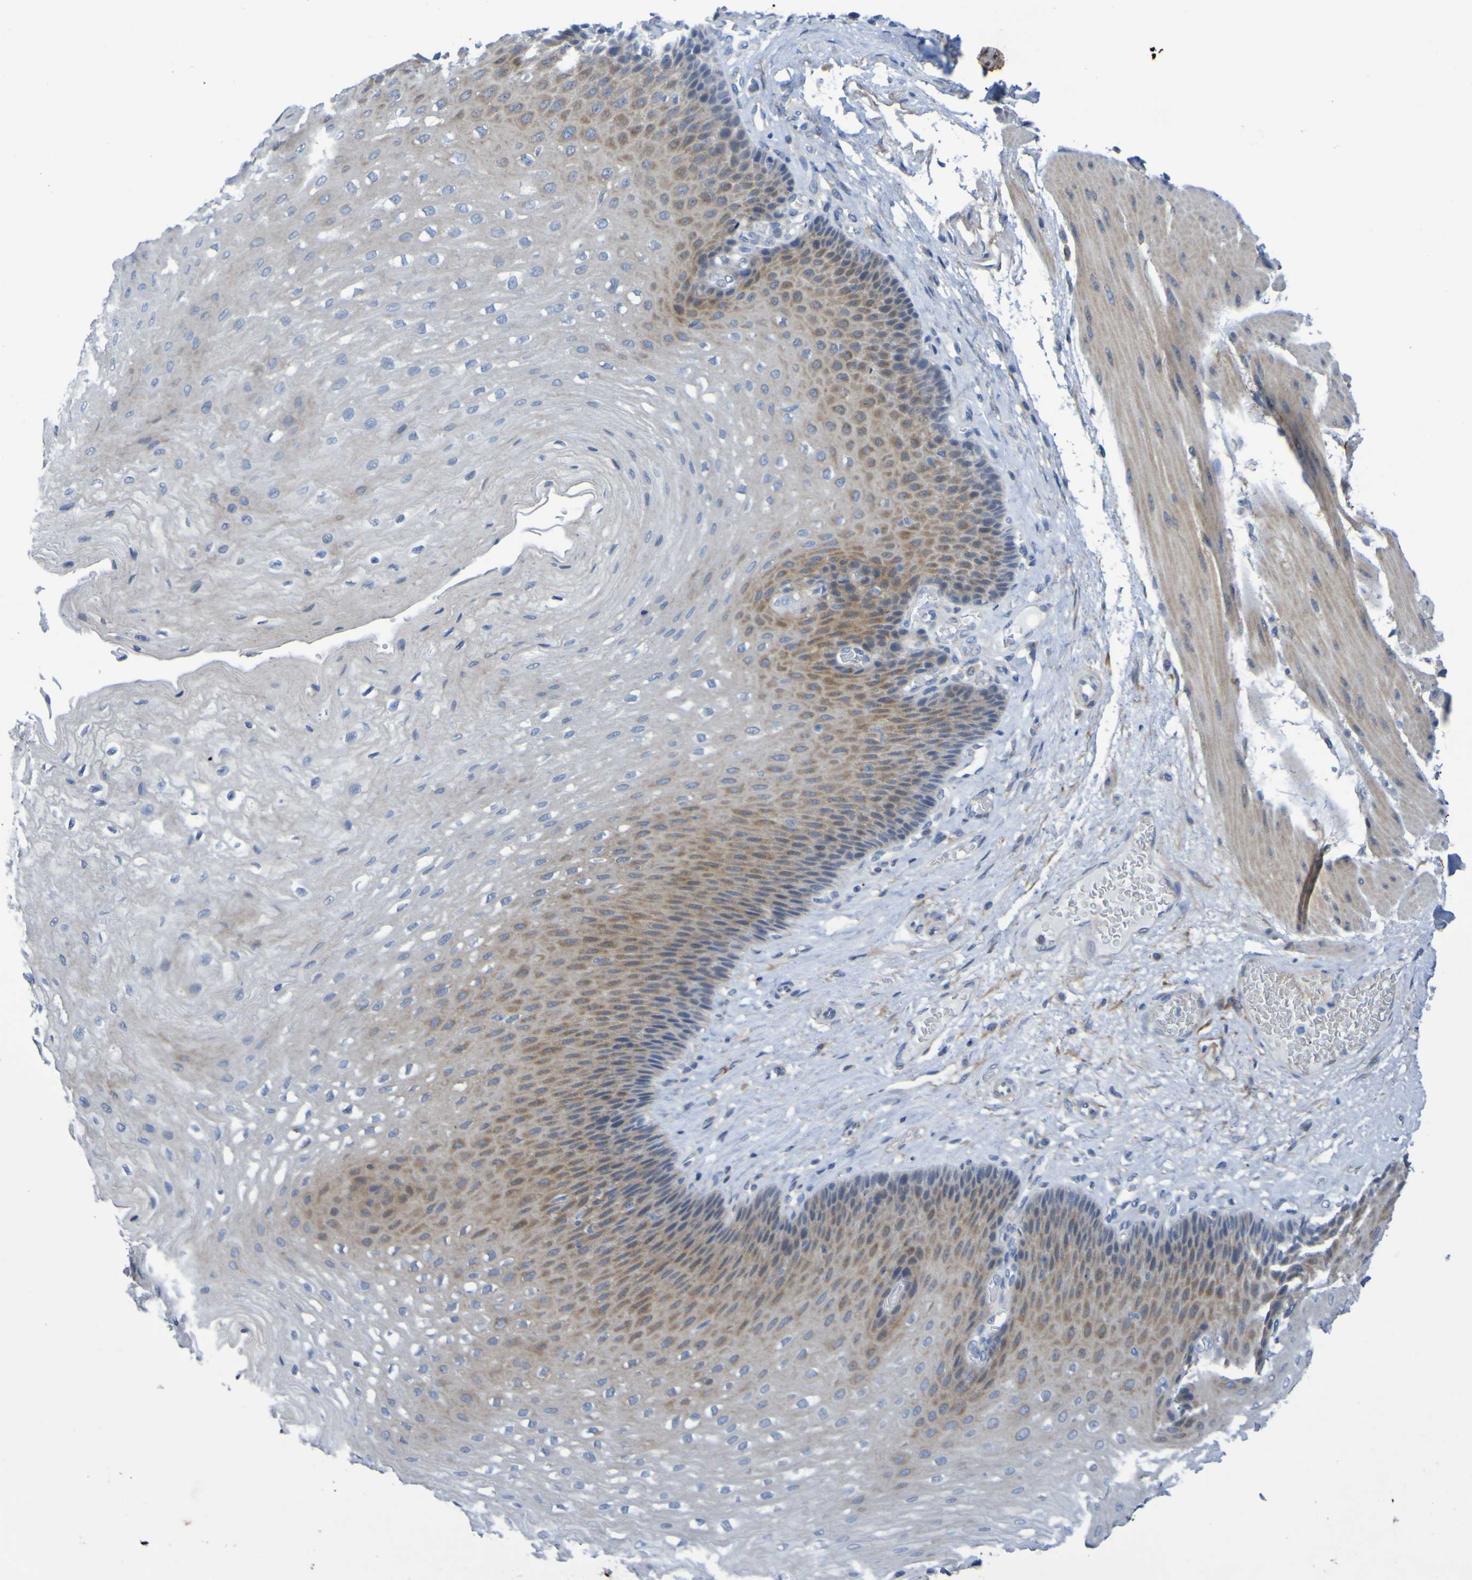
{"staining": {"intensity": "moderate", "quantity": "25%-75%", "location": "cytoplasmic/membranous"}, "tissue": "esophagus", "cell_type": "Squamous epithelial cells", "image_type": "normal", "snomed": [{"axis": "morphology", "description": "Normal tissue, NOS"}, {"axis": "topography", "description": "Esophagus"}], "caption": "Protein staining of benign esophagus exhibits moderate cytoplasmic/membranous positivity in approximately 25%-75% of squamous epithelial cells. The protein is shown in brown color, while the nuclei are stained blue.", "gene": "C11orf24", "patient": {"sex": "female", "age": 72}}